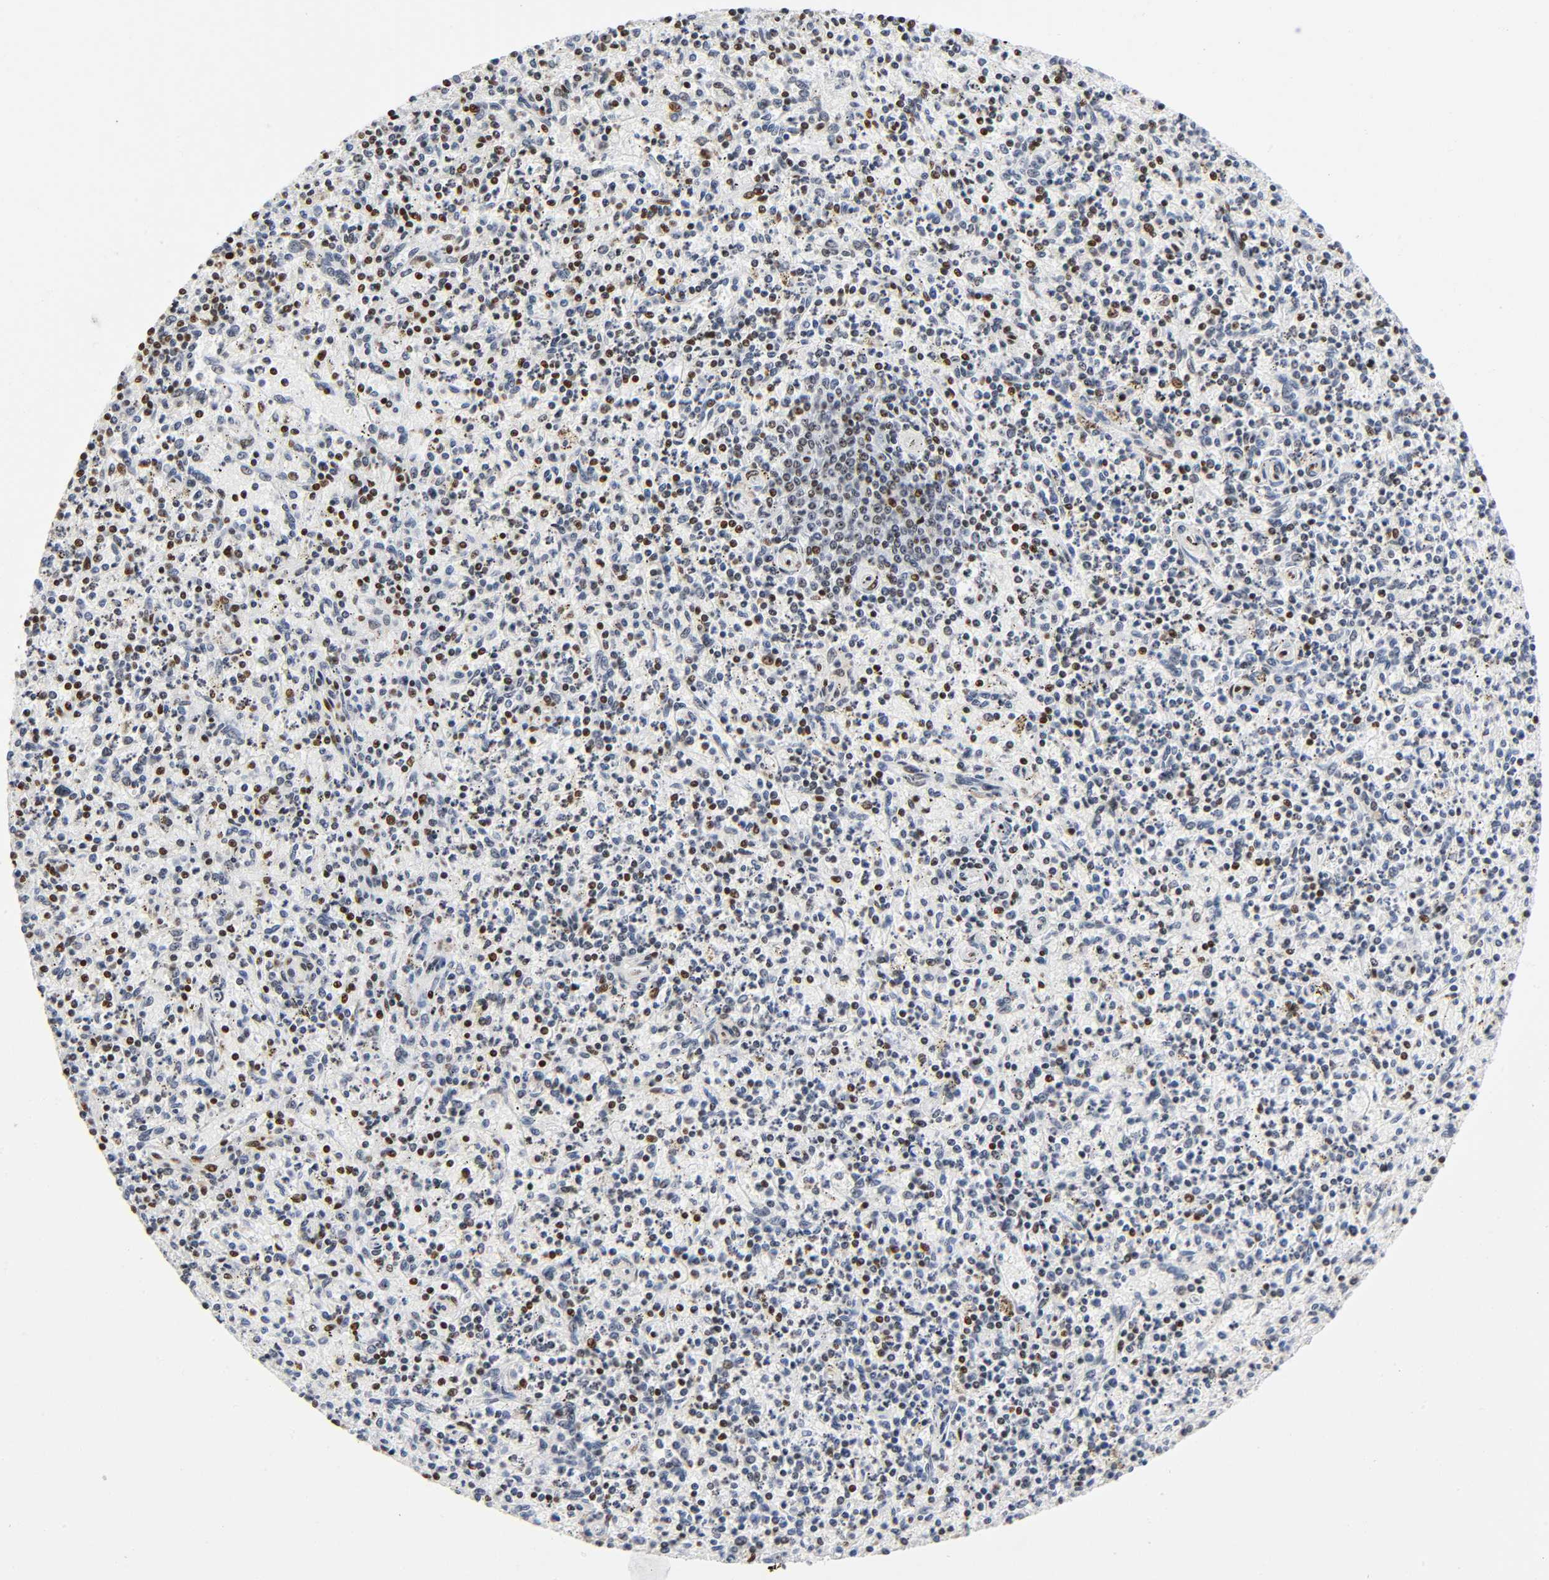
{"staining": {"intensity": "strong", "quantity": "25%-75%", "location": "nuclear"}, "tissue": "spleen", "cell_type": "Cells in red pulp", "image_type": "normal", "snomed": [{"axis": "morphology", "description": "Normal tissue, NOS"}, {"axis": "topography", "description": "Spleen"}], "caption": "Immunohistochemical staining of normal spleen exhibits 25%-75% levels of strong nuclear protein positivity in approximately 25%-75% of cells in red pulp. (DAB IHC with brightfield microscopy, high magnification).", "gene": "UBTF", "patient": {"sex": "male", "age": 72}}